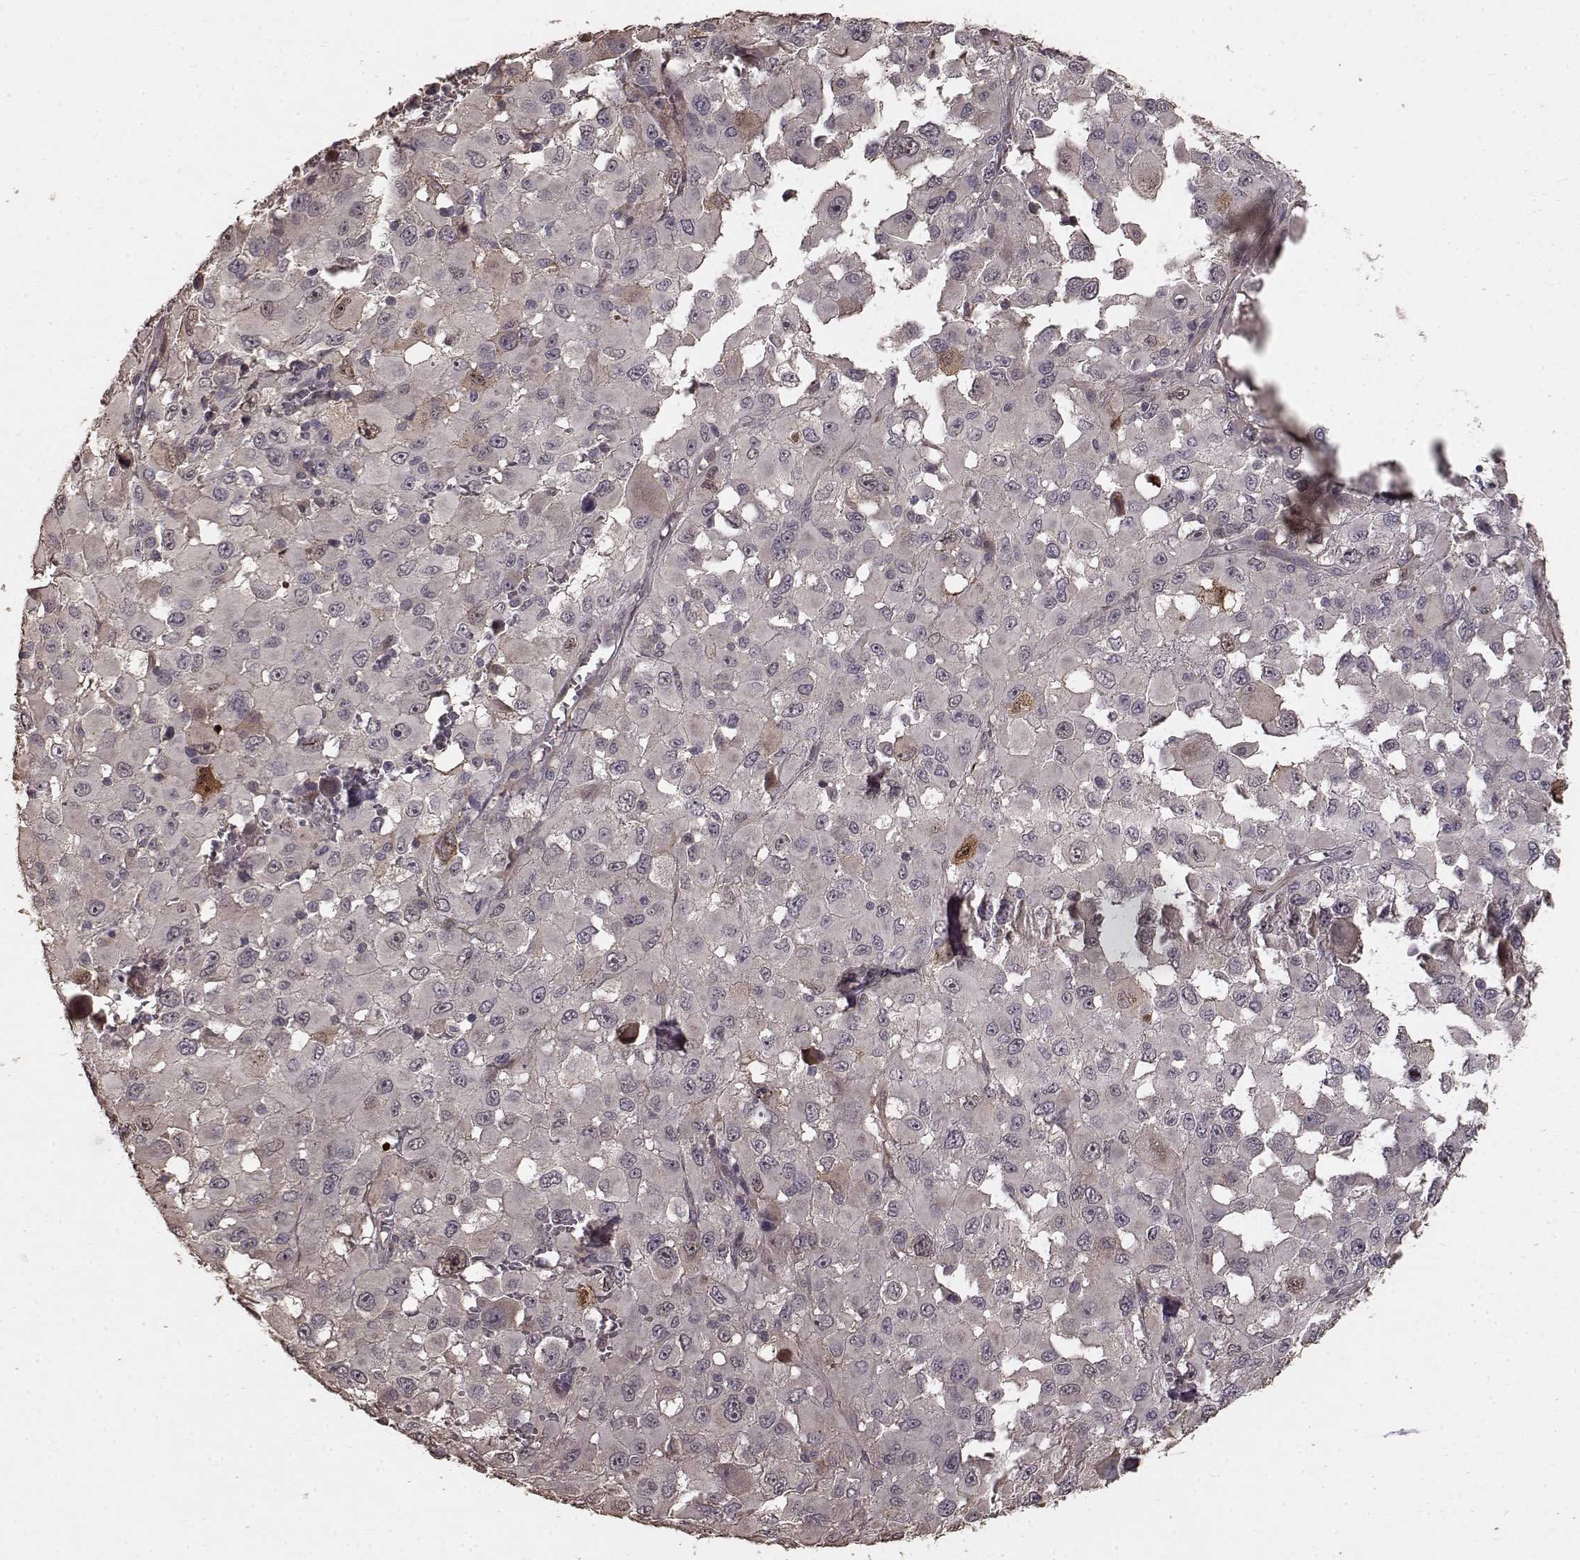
{"staining": {"intensity": "weak", "quantity": "25%-75%", "location": "cytoplasmic/membranous"}, "tissue": "melanoma", "cell_type": "Tumor cells", "image_type": "cancer", "snomed": [{"axis": "morphology", "description": "Malignant melanoma, Metastatic site"}, {"axis": "topography", "description": "Lymph node"}], "caption": "Immunohistochemical staining of human melanoma exhibits weak cytoplasmic/membranous protein staining in about 25%-75% of tumor cells. (Brightfield microscopy of DAB IHC at high magnification).", "gene": "USP15", "patient": {"sex": "male", "age": 50}}